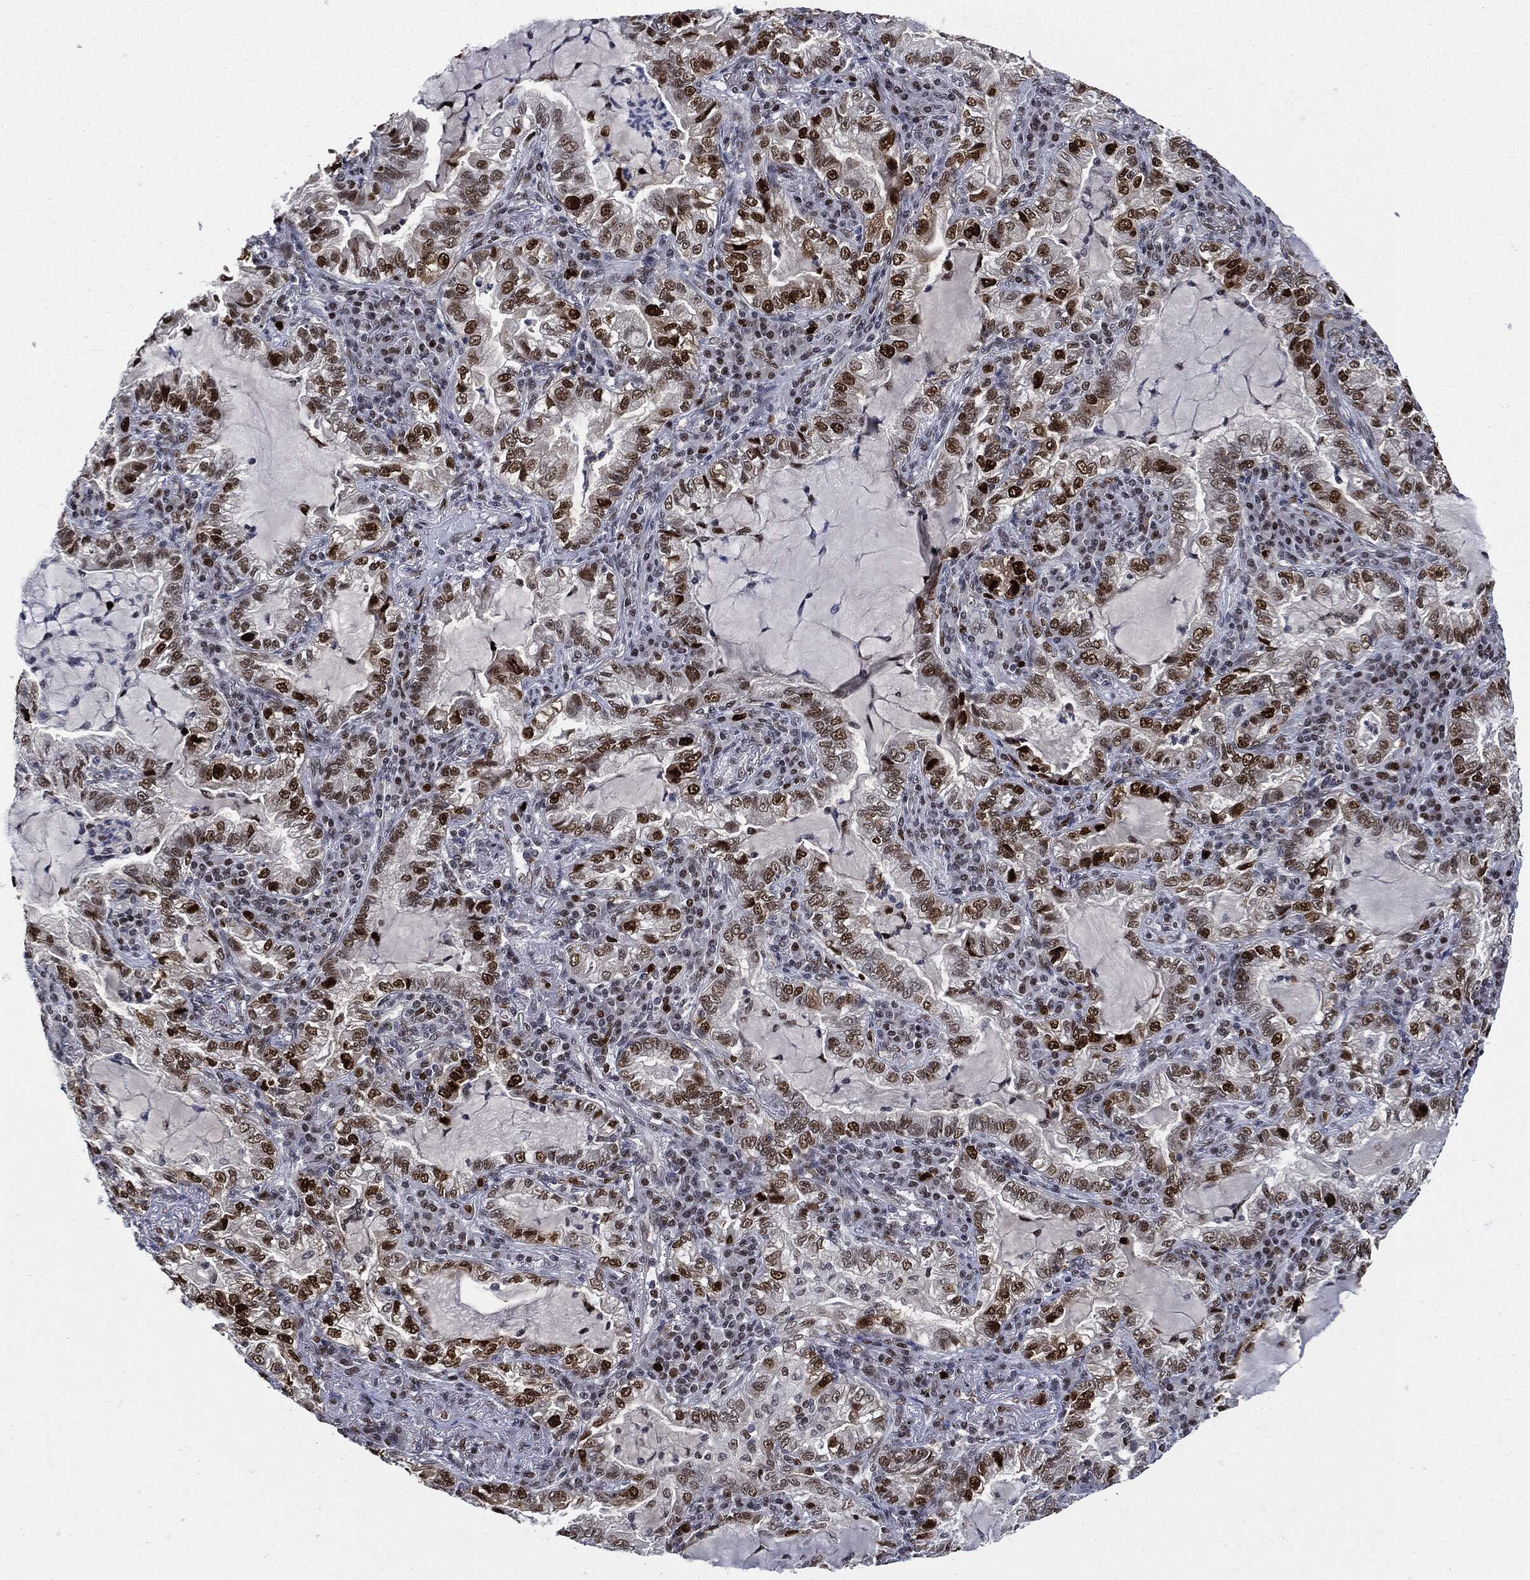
{"staining": {"intensity": "strong", "quantity": "25%-75%", "location": "nuclear"}, "tissue": "lung cancer", "cell_type": "Tumor cells", "image_type": "cancer", "snomed": [{"axis": "morphology", "description": "Adenocarcinoma, NOS"}, {"axis": "topography", "description": "Lung"}], "caption": "This image reveals IHC staining of human adenocarcinoma (lung), with high strong nuclear expression in about 25%-75% of tumor cells.", "gene": "PCNA", "patient": {"sex": "female", "age": 73}}